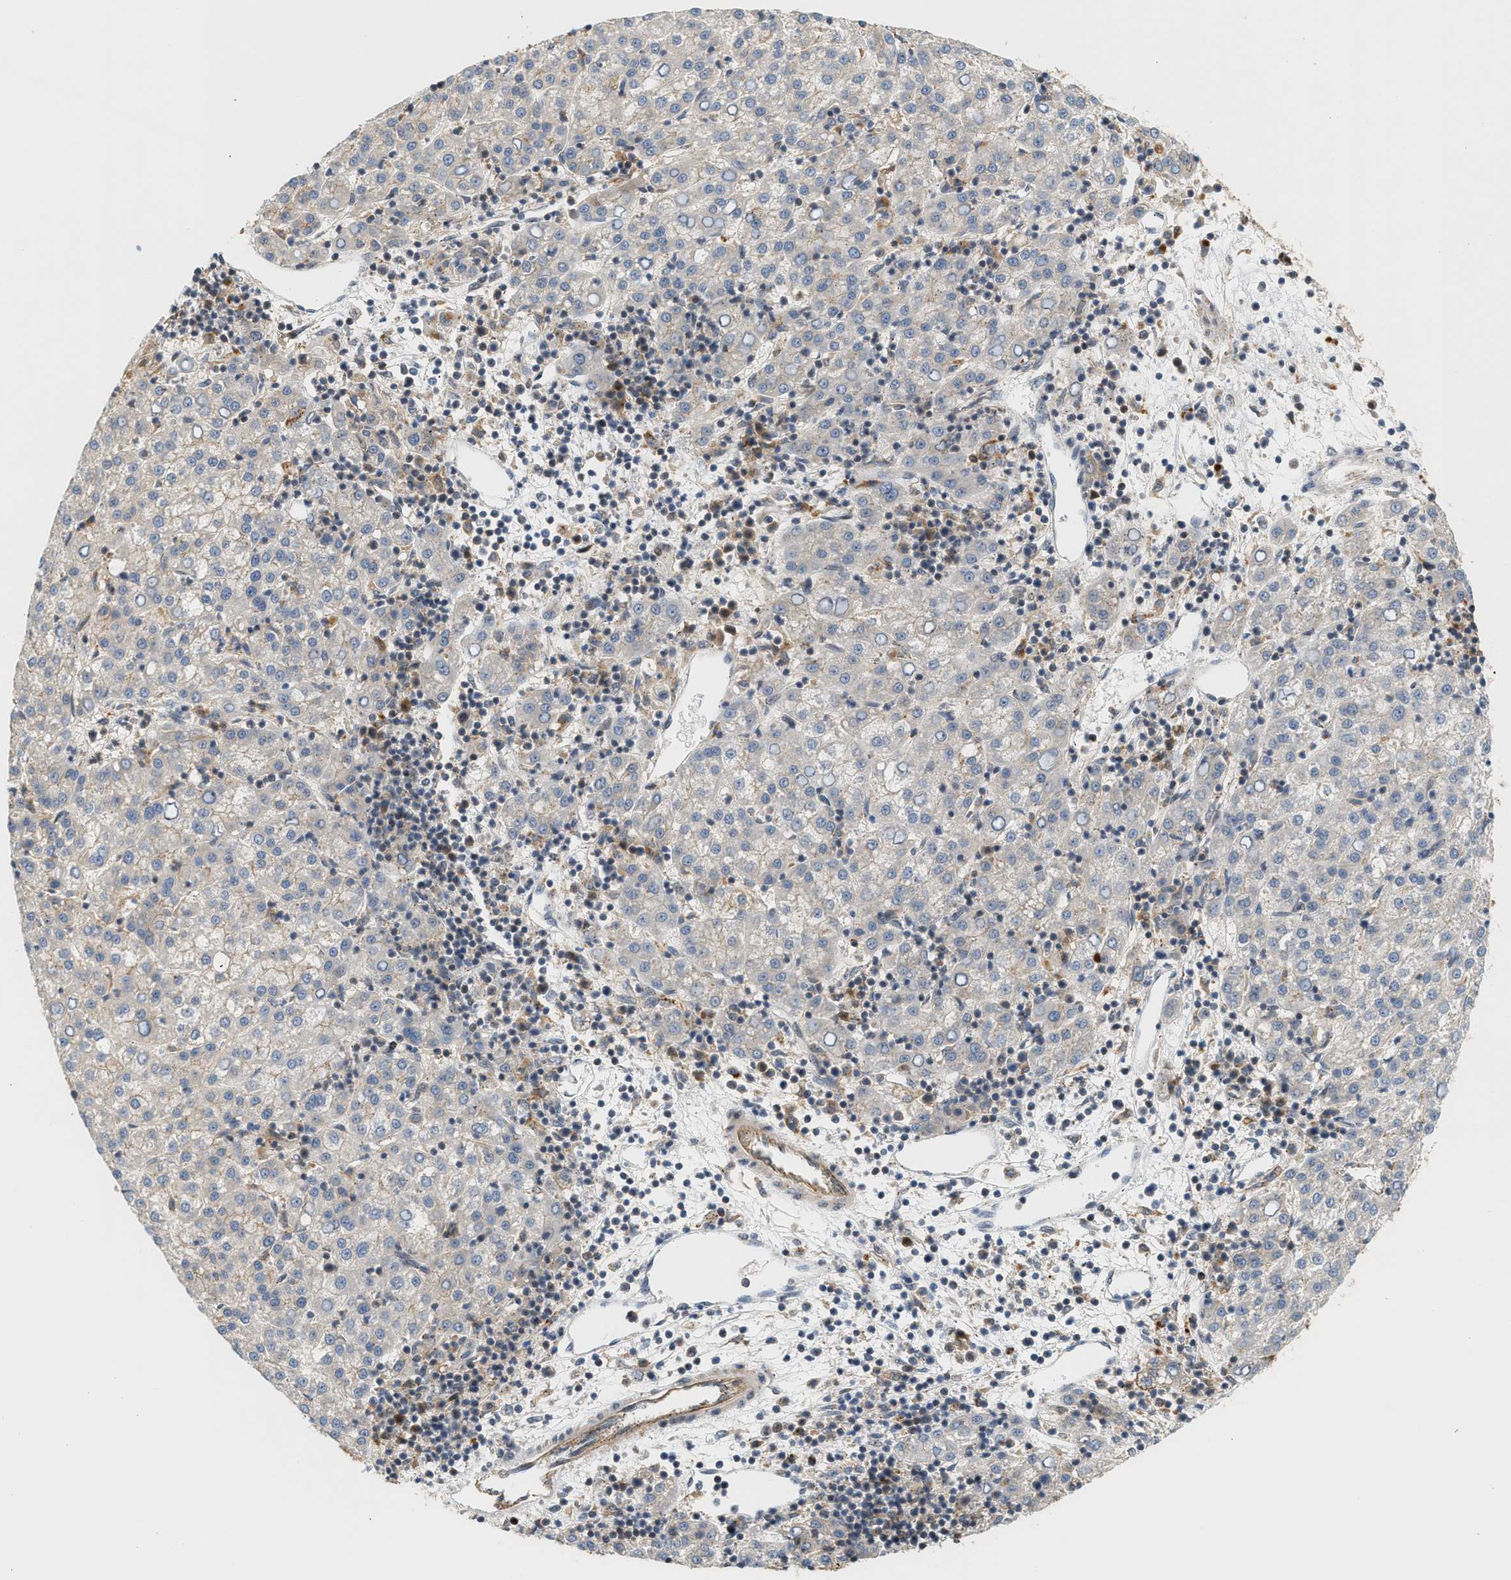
{"staining": {"intensity": "negative", "quantity": "none", "location": "none"}, "tissue": "liver cancer", "cell_type": "Tumor cells", "image_type": "cancer", "snomed": [{"axis": "morphology", "description": "Carcinoma, Hepatocellular, NOS"}, {"axis": "topography", "description": "Liver"}], "caption": "Tumor cells show no significant positivity in liver hepatocellular carcinoma.", "gene": "MAP2K5", "patient": {"sex": "female", "age": 58}}